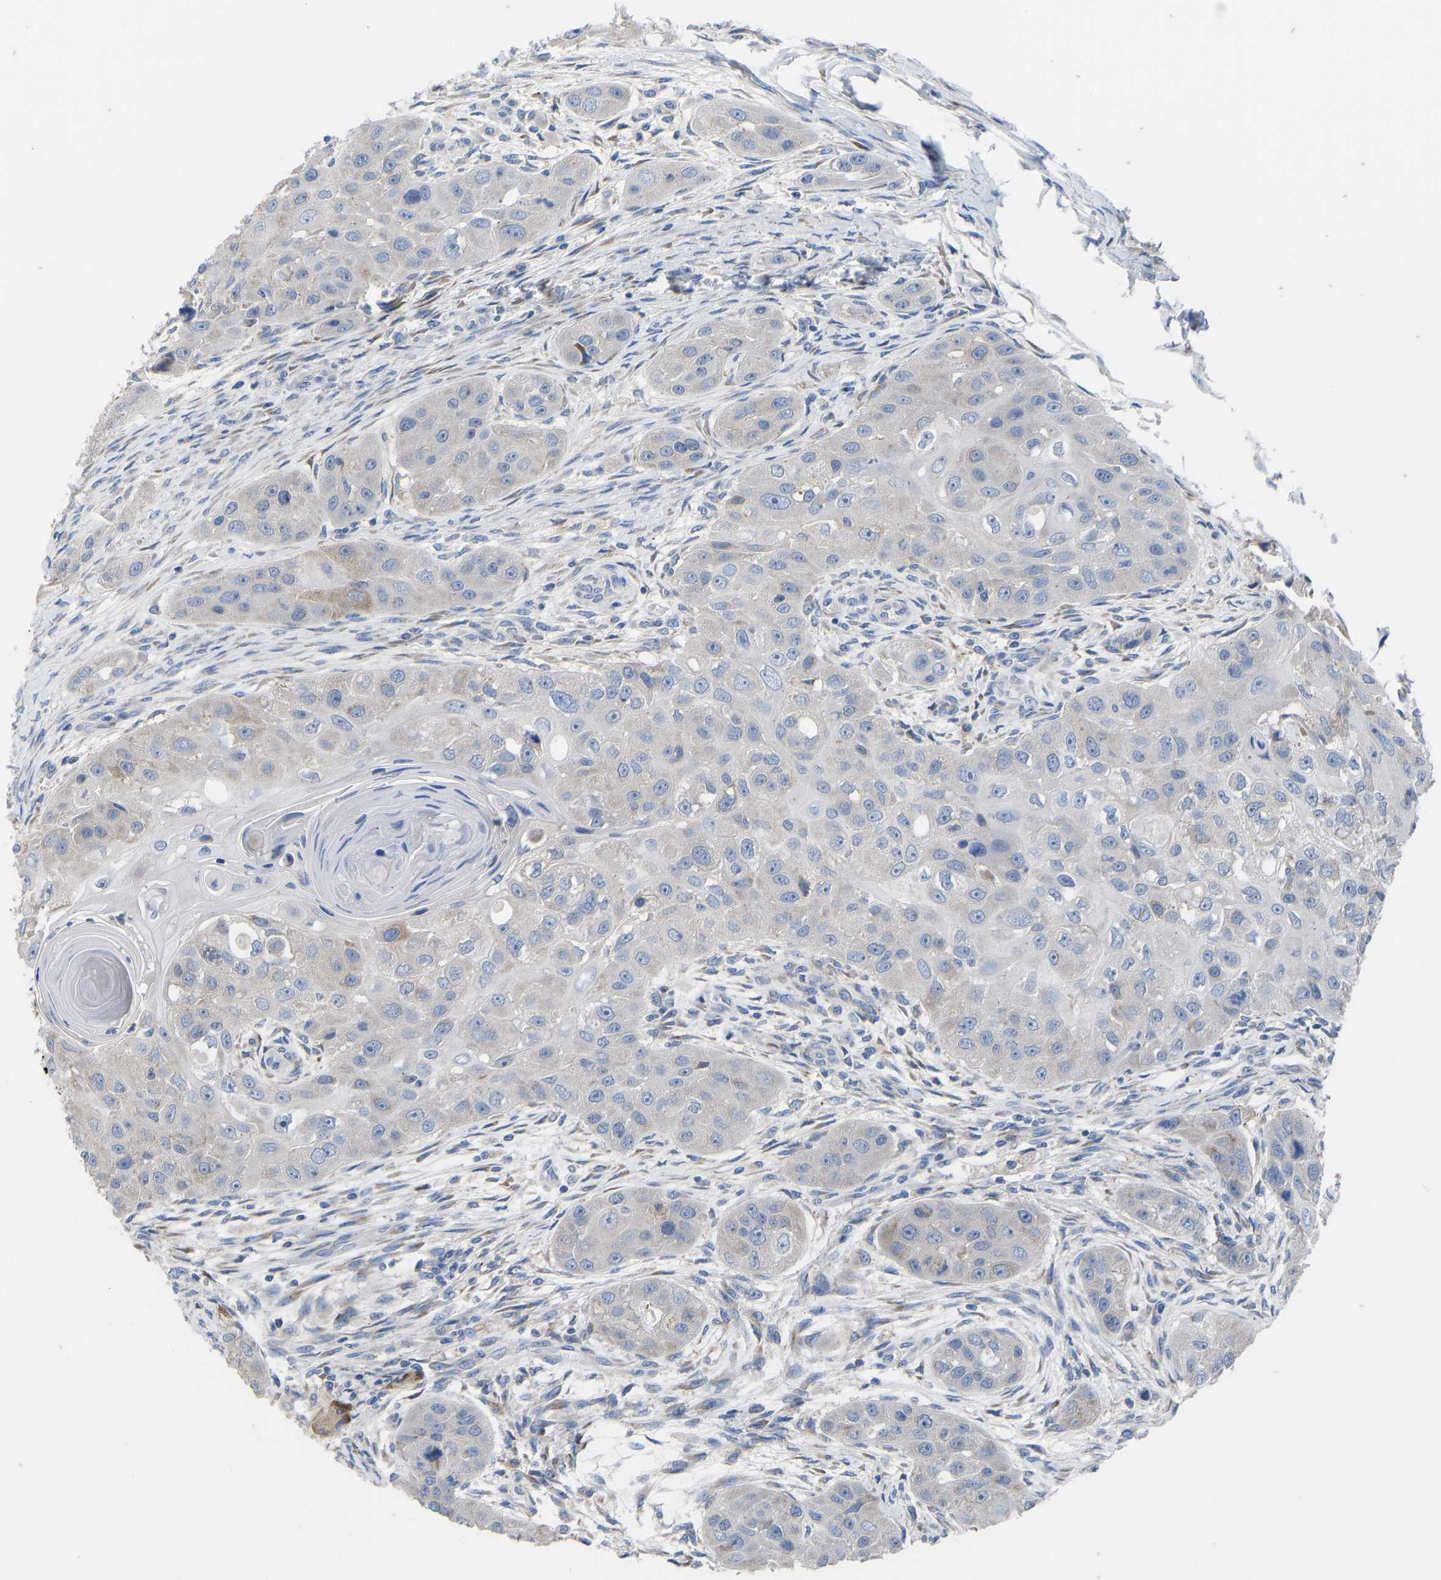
{"staining": {"intensity": "weak", "quantity": "<25%", "location": "cytoplasmic/membranous"}, "tissue": "head and neck cancer", "cell_type": "Tumor cells", "image_type": "cancer", "snomed": [{"axis": "morphology", "description": "Normal tissue, NOS"}, {"axis": "morphology", "description": "Squamous cell carcinoma, NOS"}, {"axis": "topography", "description": "Skeletal muscle"}, {"axis": "topography", "description": "Head-Neck"}], "caption": "There is no significant staining in tumor cells of head and neck cancer.", "gene": "OLIG2", "patient": {"sex": "male", "age": 51}}